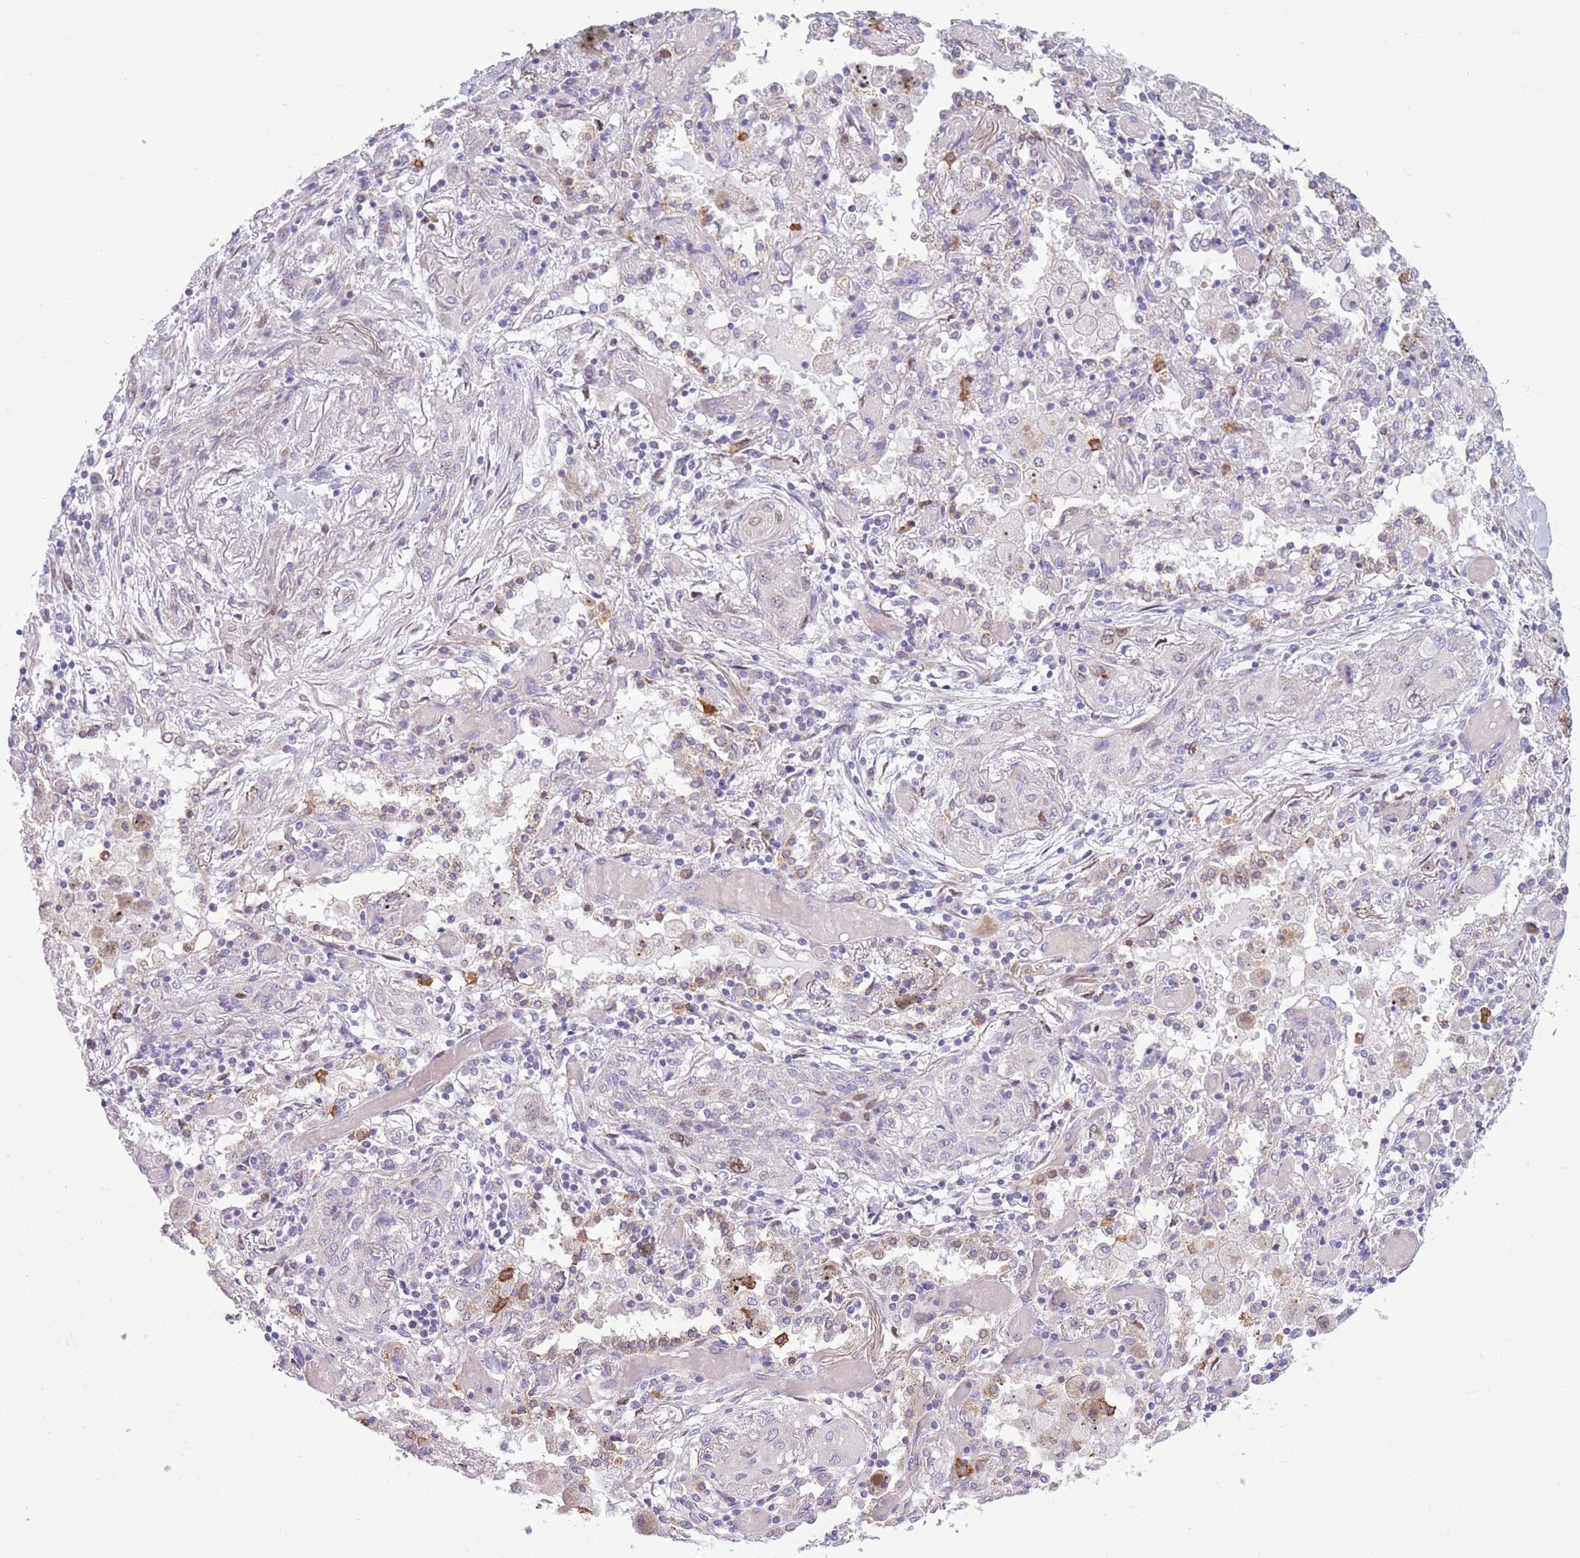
{"staining": {"intensity": "negative", "quantity": "none", "location": "none"}, "tissue": "lung cancer", "cell_type": "Tumor cells", "image_type": "cancer", "snomed": [{"axis": "morphology", "description": "Squamous cell carcinoma, NOS"}, {"axis": "topography", "description": "Lung"}], "caption": "Tumor cells are negative for brown protein staining in lung cancer (squamous cell carcinoma).", "gene": "PDHA1", "patient": {"sex": "female", "age": 47}}